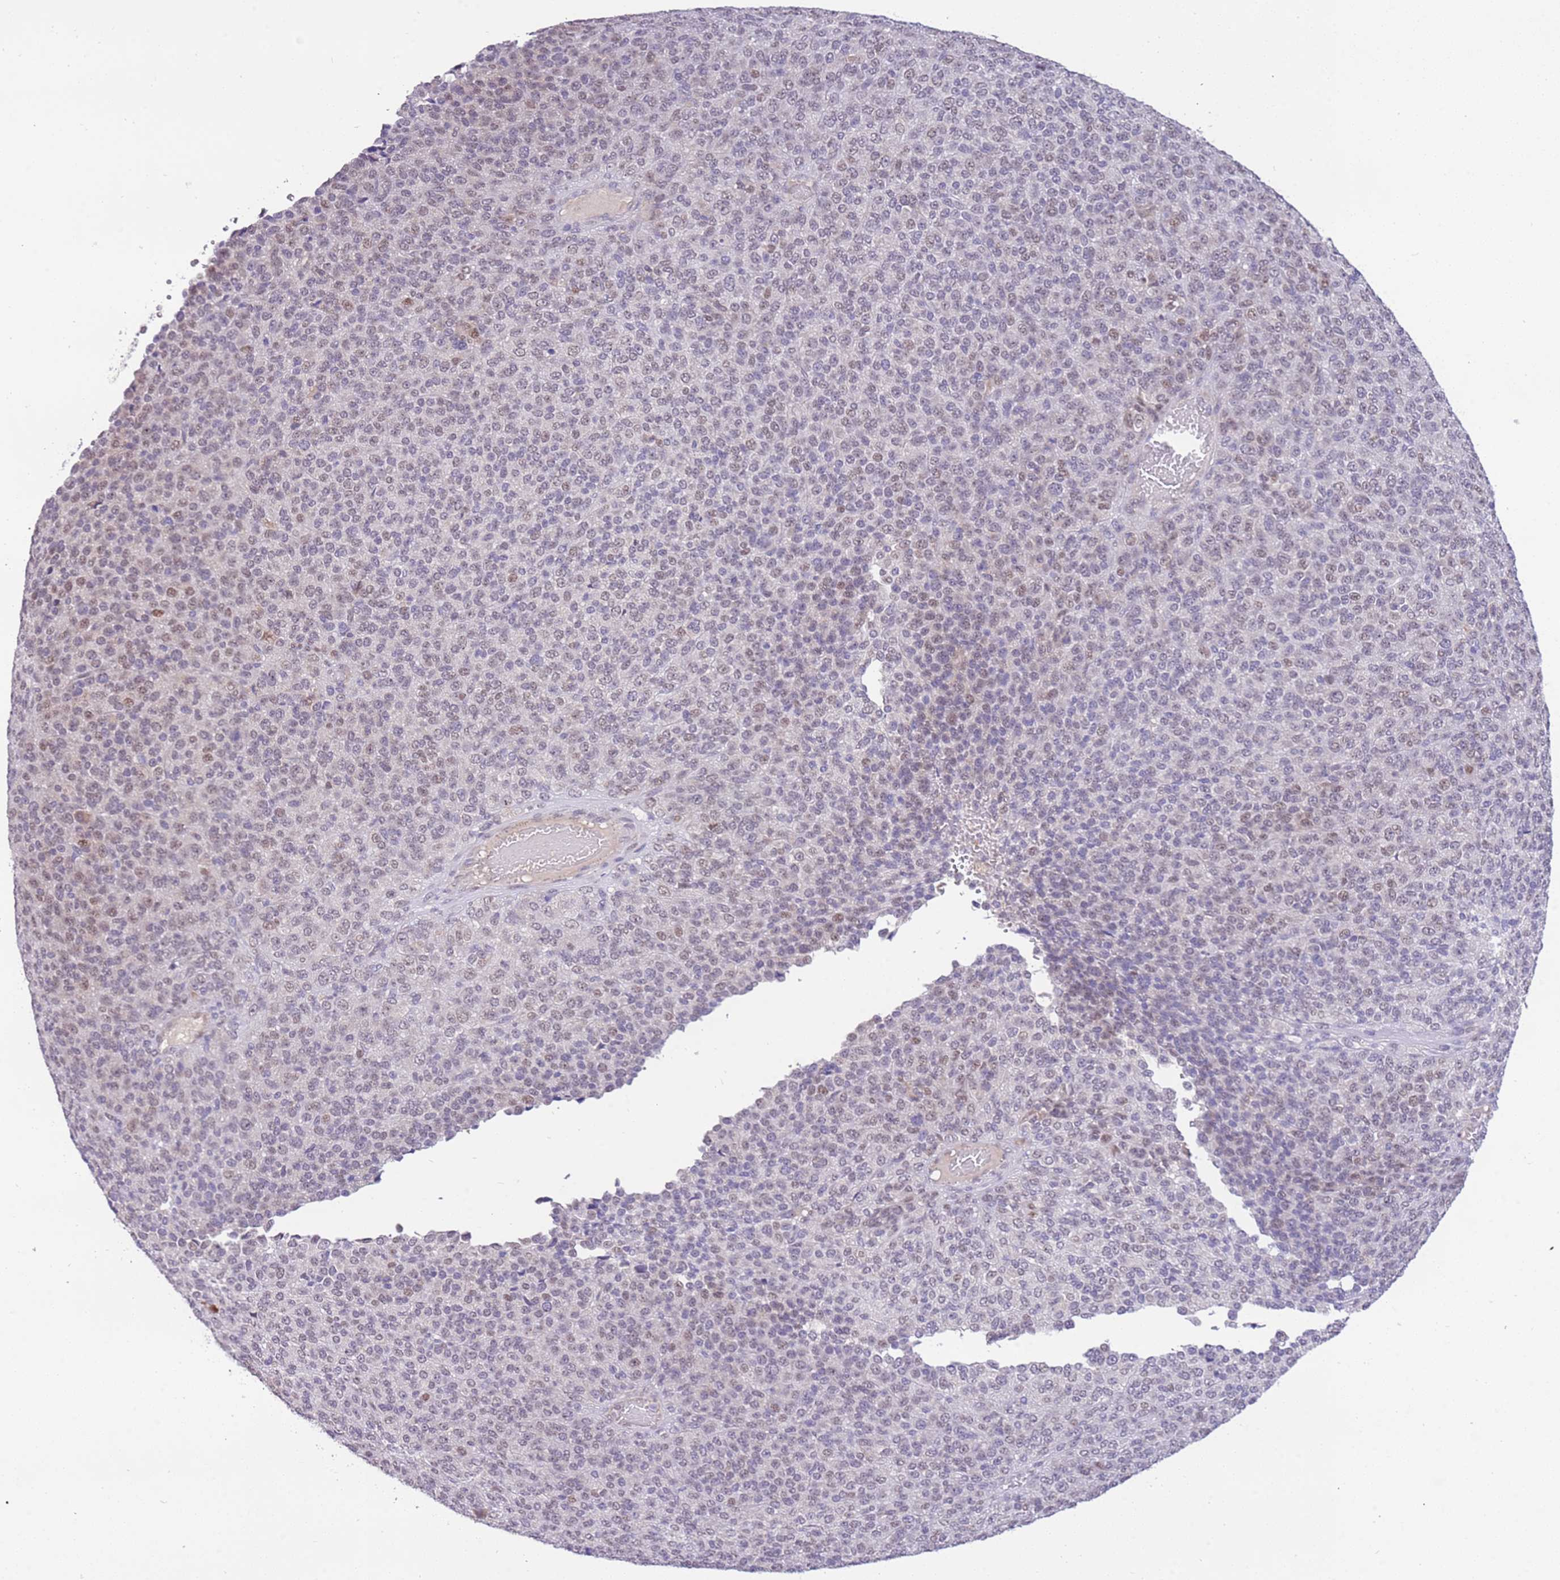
{"staining": {"intensity": "weak", "quantity": "25%-75%", "location": "nuclear"}, "tissue": "melanoma", "cell_type": "Tumor cells", "image_type": "cancer", "snomed": [{"axis": "morphology", "description": "Malignant melanoma, Metastatic site"}, {"axis": "topography", "description": "Brain"}], "caption": "Melanoma tissue reveals weak nuclear positivity in approximately 25%-75% of tumor cells, visualized by immunohistochemistry.", "gene": "MAGEF1", "patient": {"sex": "female", "age": 56}}